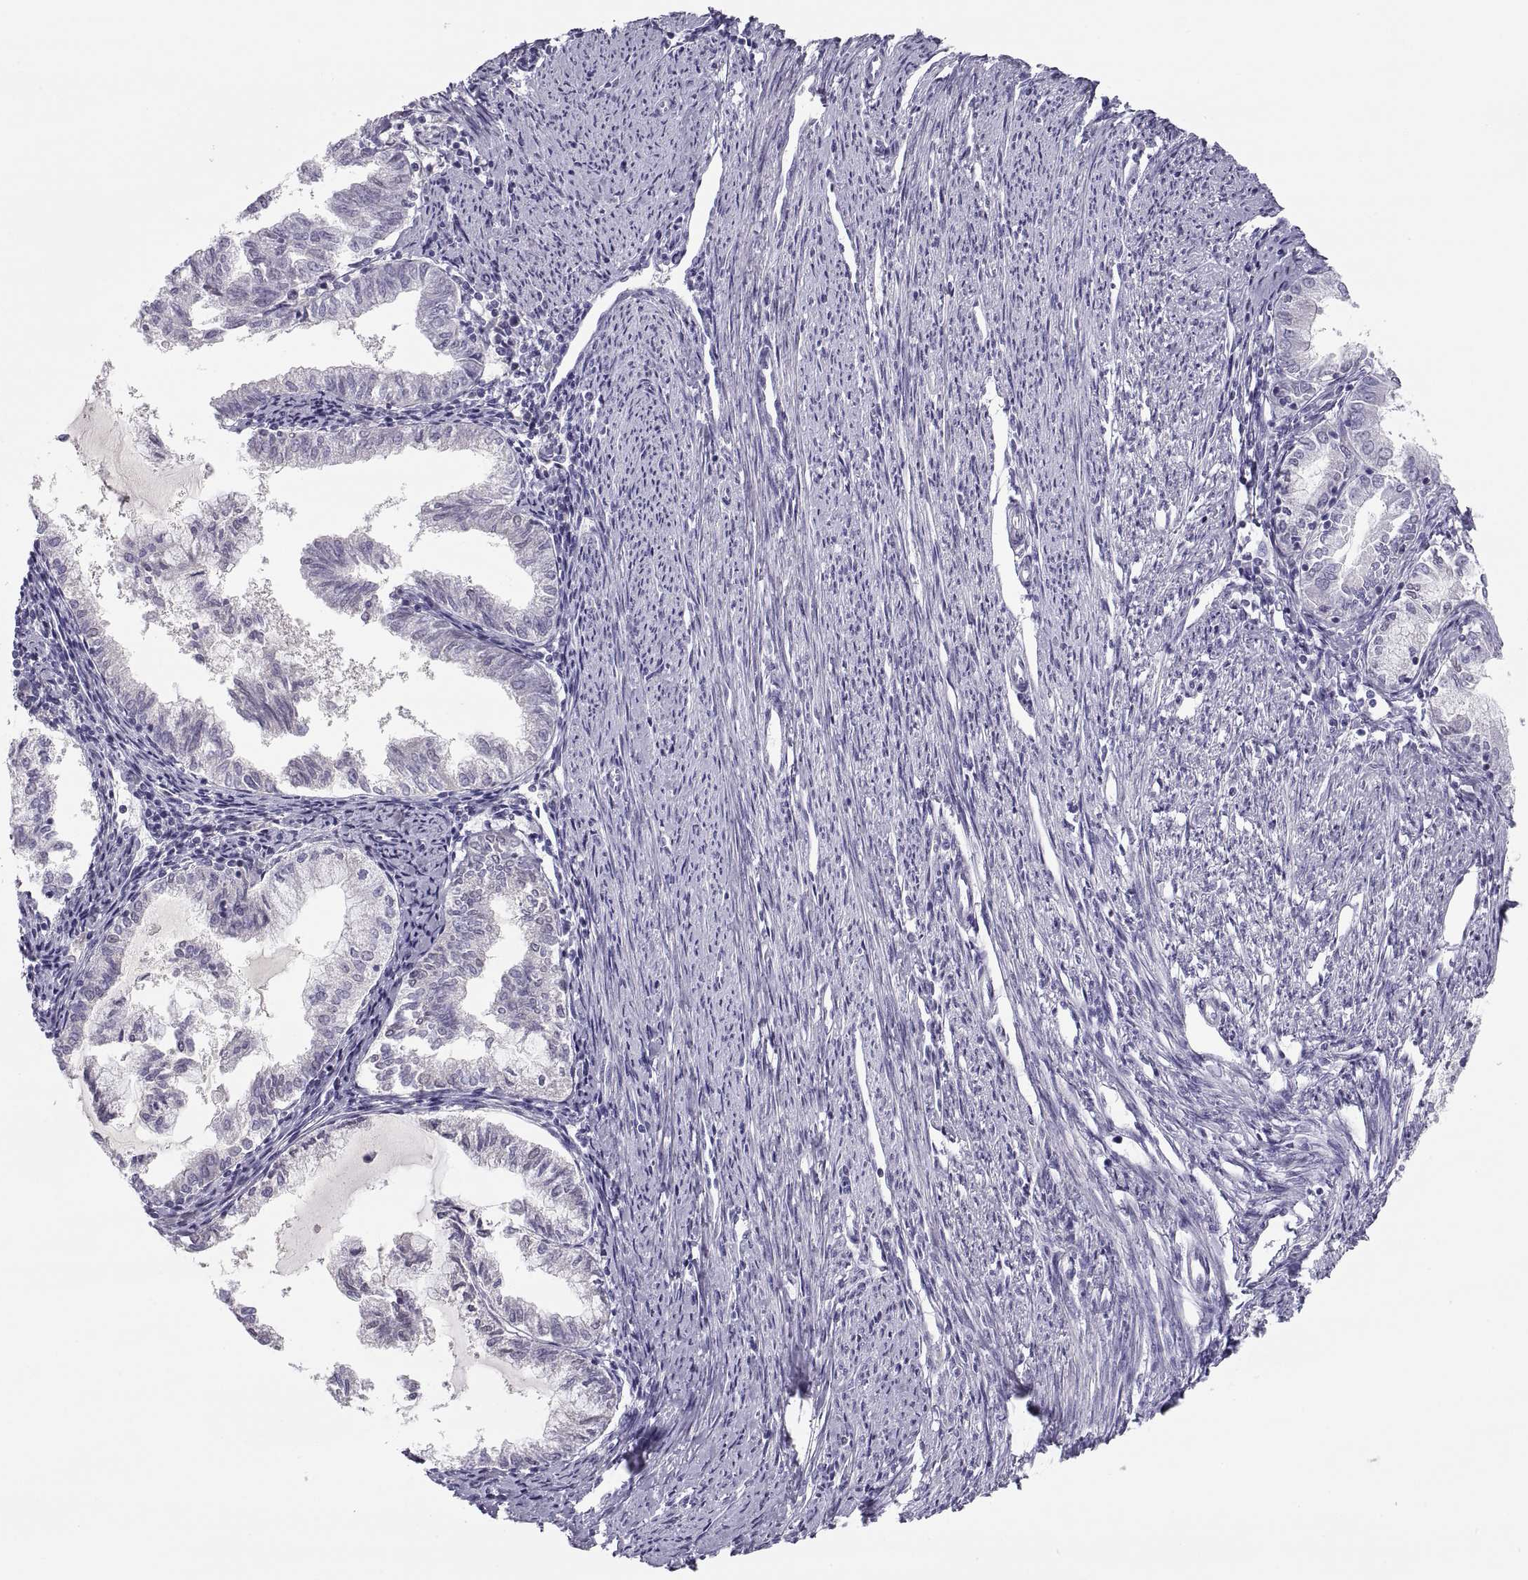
{"staining": {"intensity": "negative", "quantity": "none", "location": "none"}, "tissue": "endometrial cancer", "cell_type": "Tumor cells", "image_type": "cancer", "snomed": [{"axis": "morphology", "description": "Adenocarcinoma, NOS"}, {"axis": "topography", "description": "Endometrium"}], "caption": "Immunohistochemical staining of human adenocarcinoma (endometrial) shows no significant staining in tumor cells.", "gene": "MAGEB2", "patient": {"sex": "female", "age": 79}}